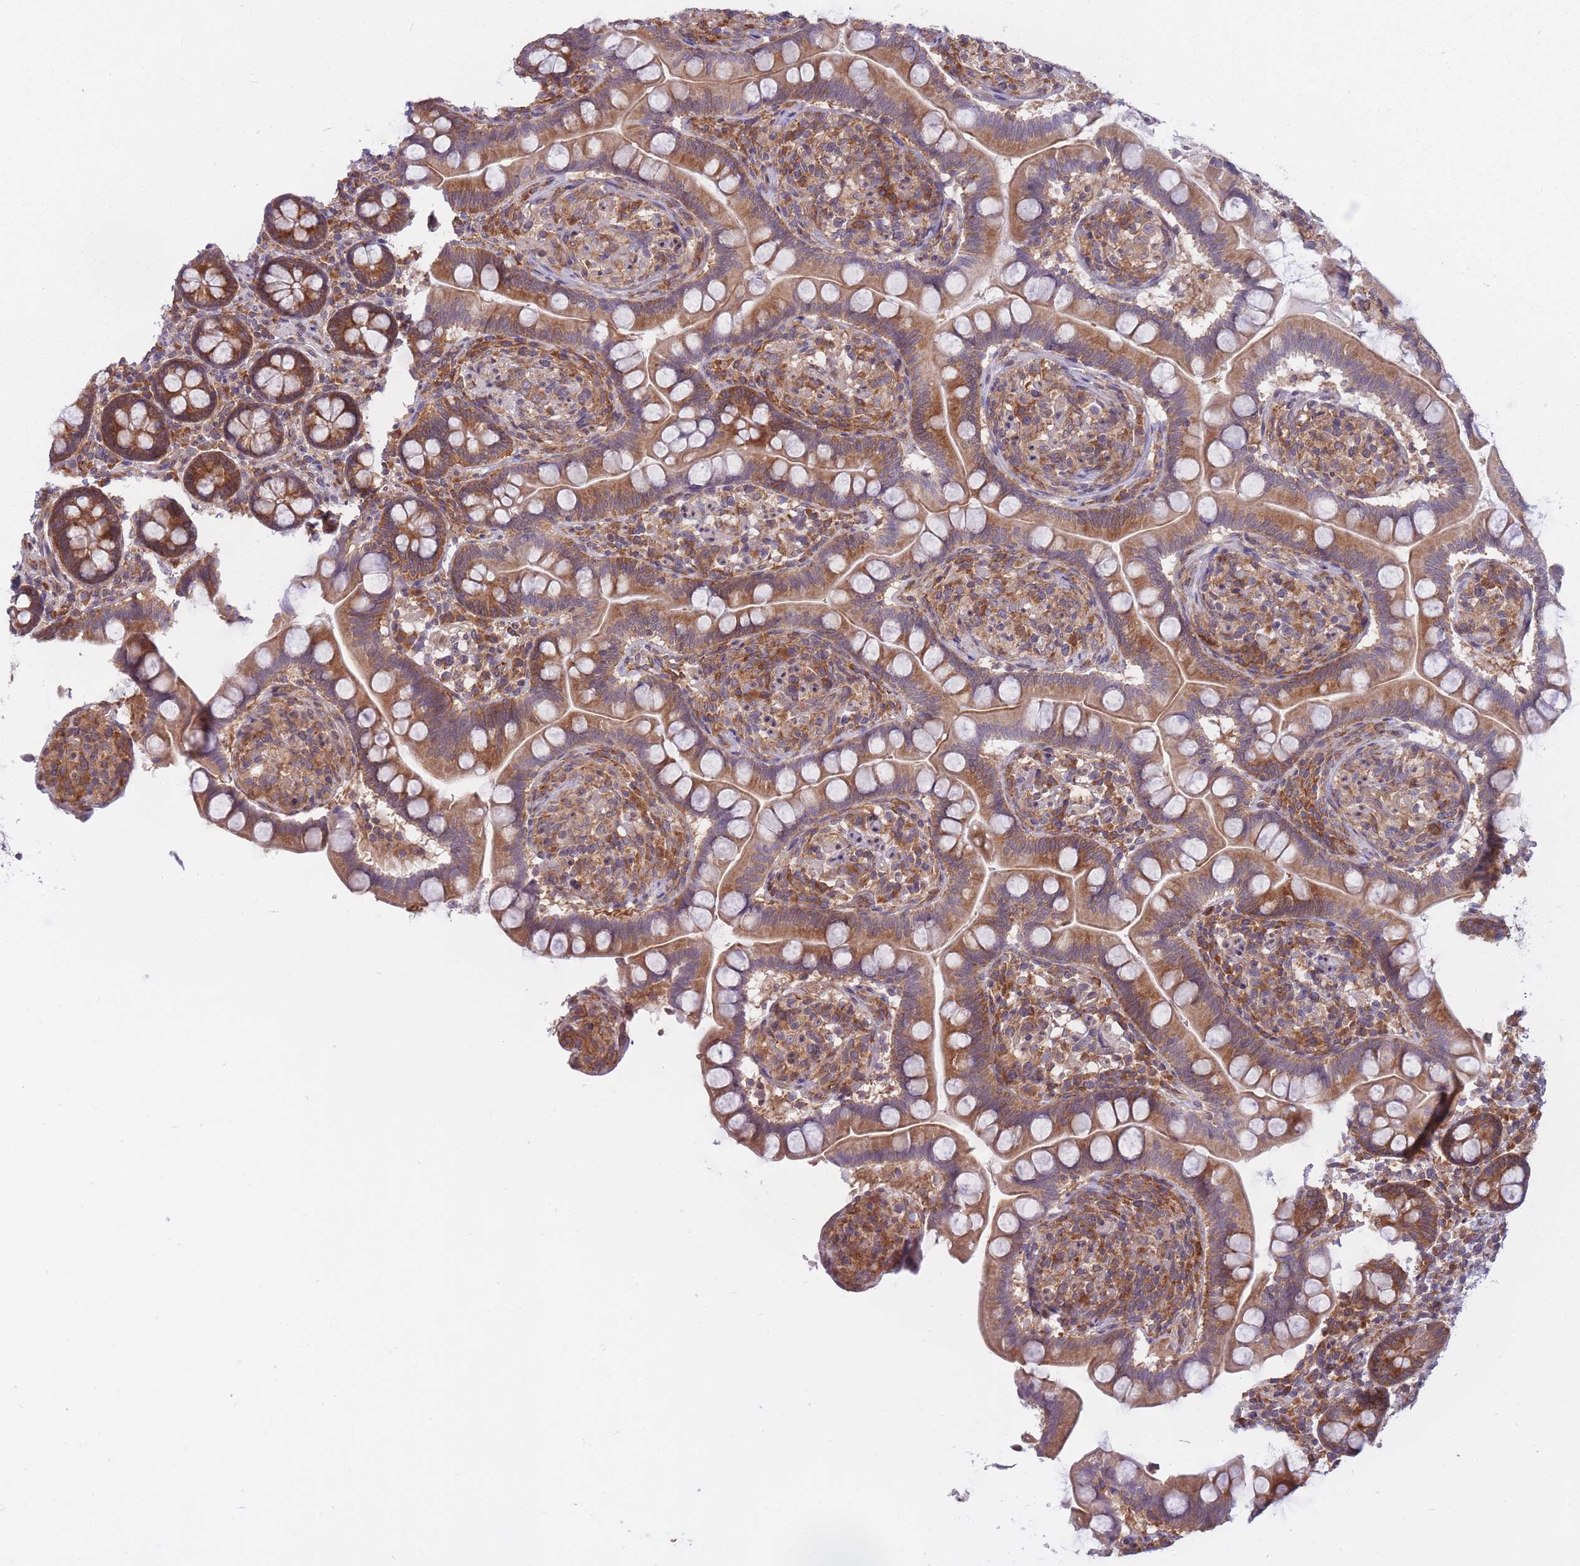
{"staining": {"intensity": "moderate", "quantity": ">75%", "location": "cytoplasmic/membranous"}, "tissue": "small intestine", "cell_type": "Glandular cells", "image_type": "normal", "snomed": [{"axis": "morphology", "description": "Normal tissue, NOS"}, {"axis": "topography", "description": "Small intestine"}], "caption": "About >75% of glandular cells in benign human small intestine reveal moderate cytoplasmic/membranous protein staining as visualized by brown immunohistochemical staining.", "gene": "CCDC124", "patient": {"sex": "female", "age": 64}}